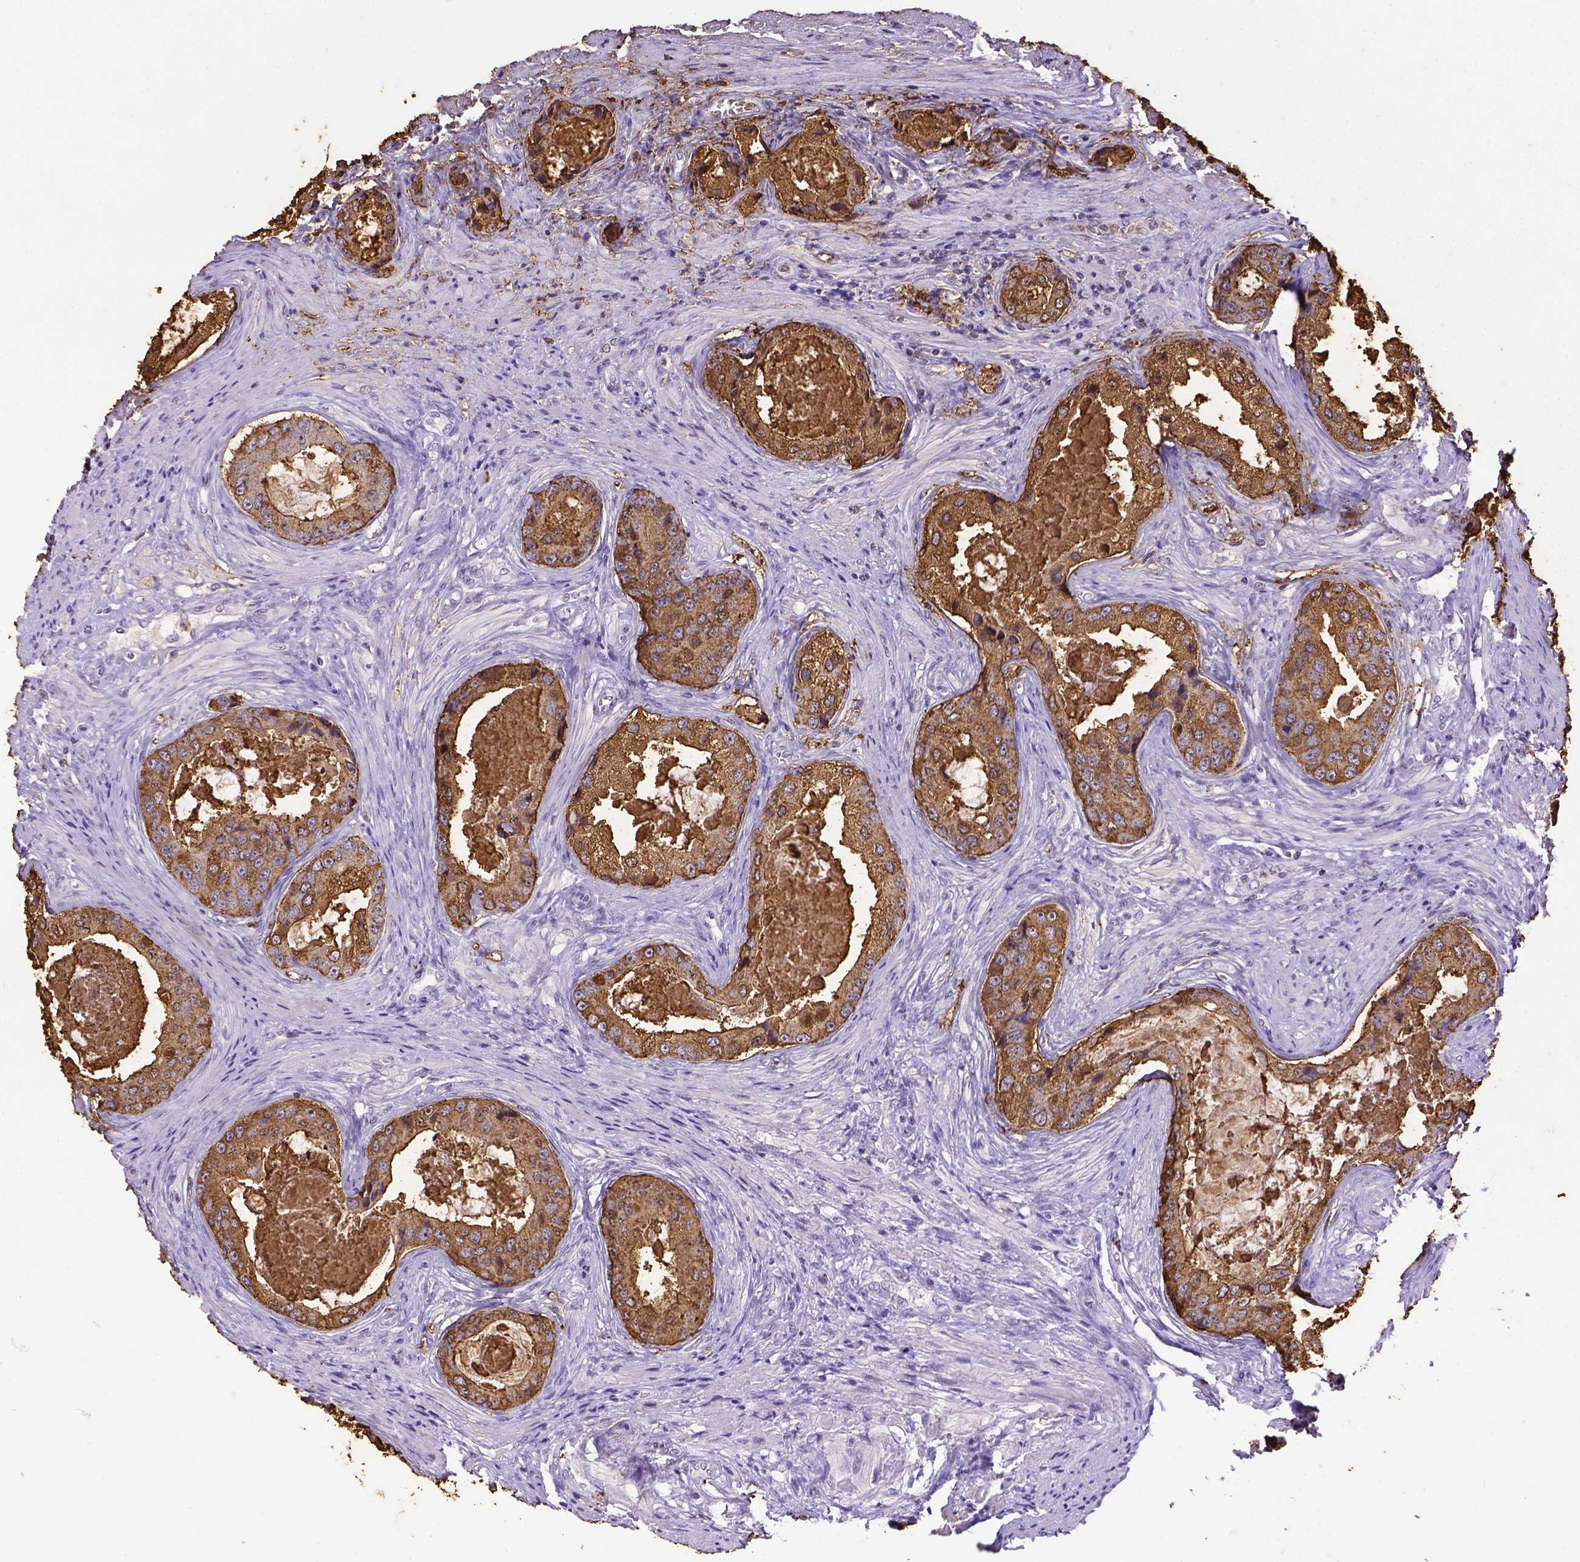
{"staining": {"intensity": "moderate", "quantity": ">75%", "location": "cytoplasmic/membranous"}, "tissue": "prostate cancer", "cell_type": "Tumor cells", "image_type": "cancer", "snomed": [{"axis": "morphology", "description": "Adenocarcinoma, Low grade"}, {"axis": "topography", "description": "Prostate"}], "caption": "A brown stain shows moderate cytoplasmic/membranous staining of a protein in human prostate cancer (adenocarcinoma (low-grade)) tumor cells. Ihc stains the protein in brown and the nuclei are stained blue.", "gene": "B3GAT1", "patient": {"sex": "male", "age": 68}}